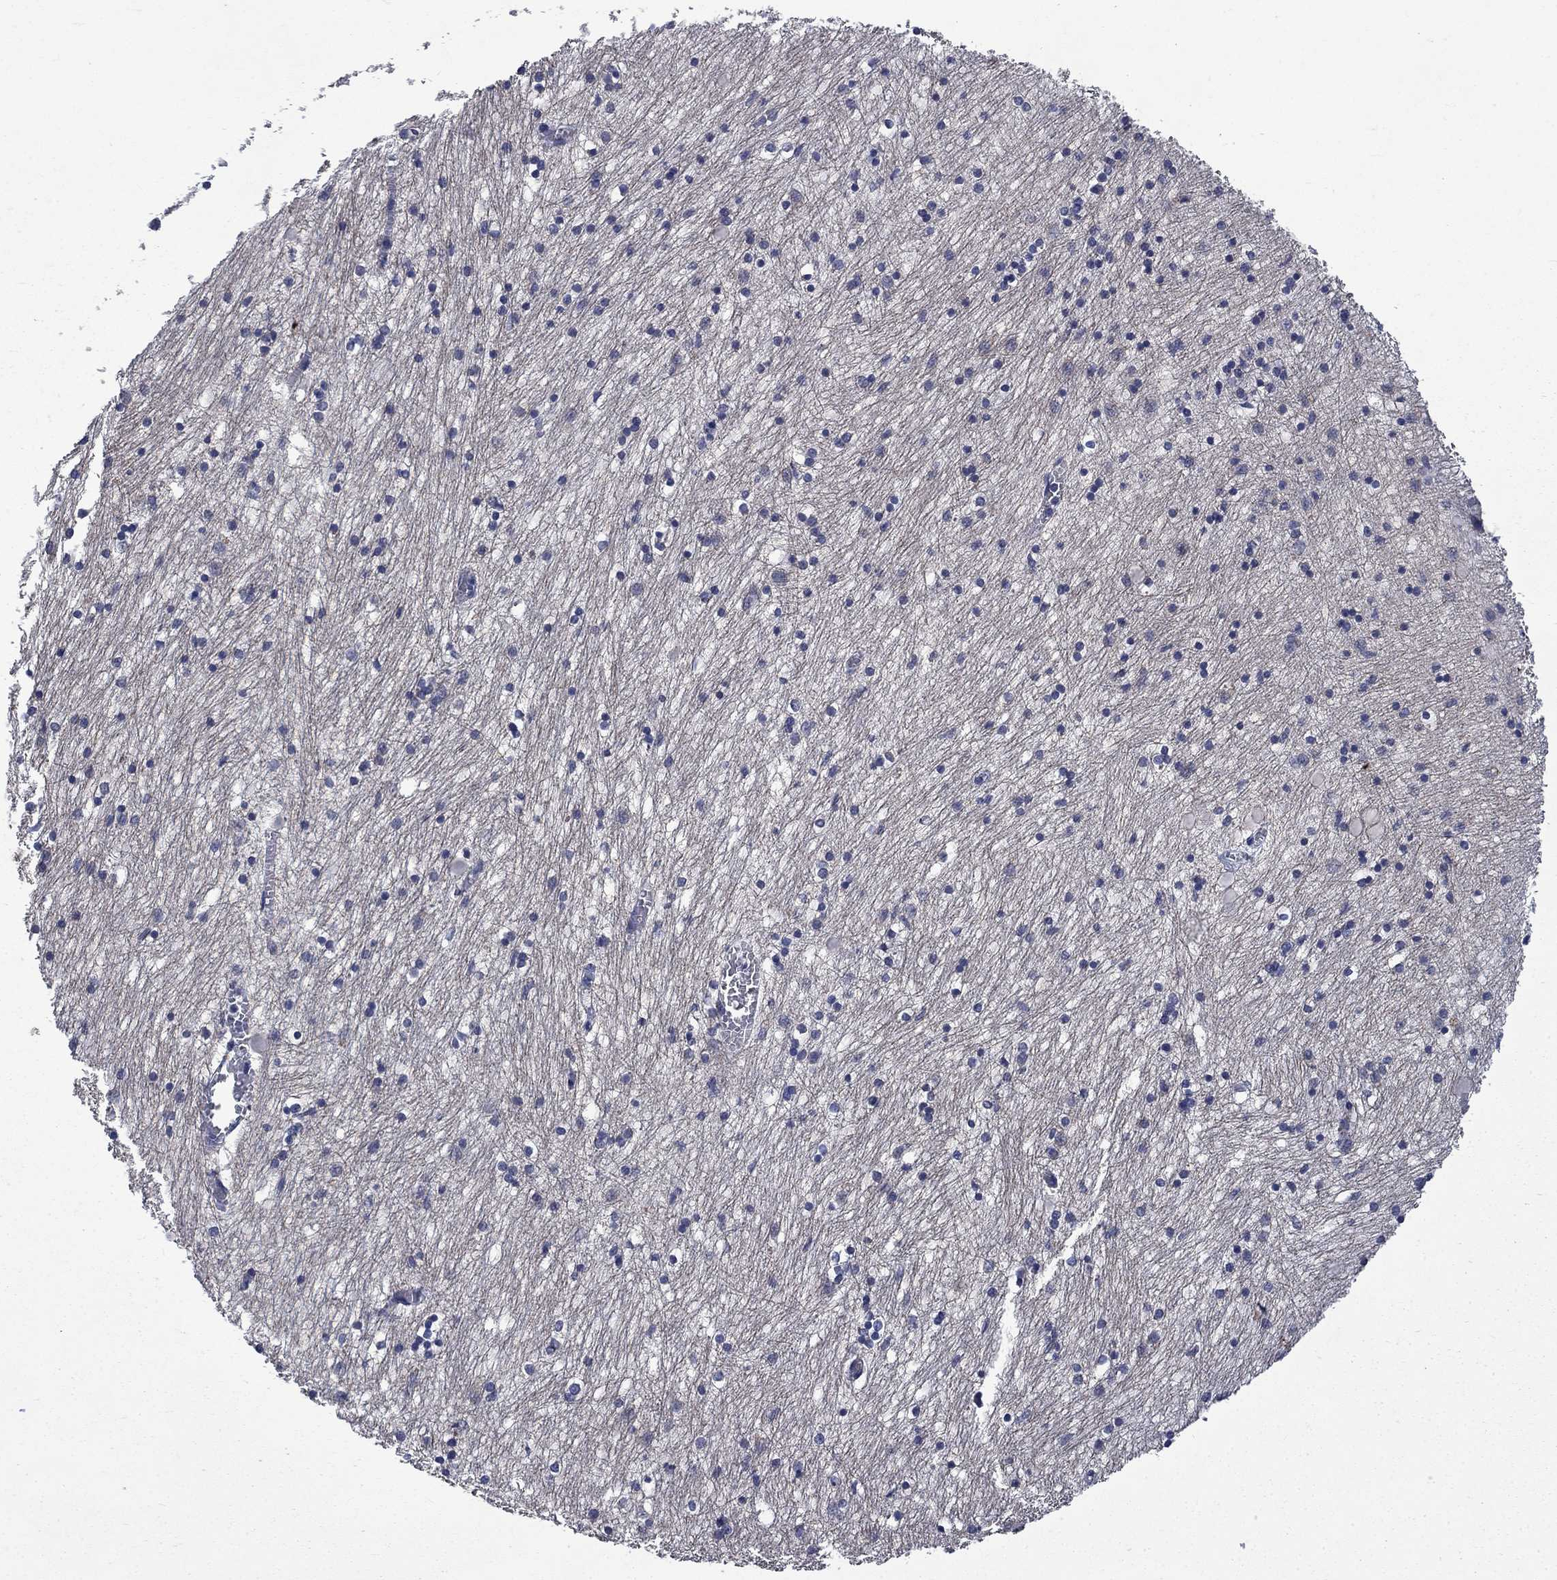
{"staining": {"intensity": "negative", "quantity": "none", "location": "none"}, "tissue": "hippocampus", "cell_type": "Glial cells", "image_type": "normal", "snomed": [{"axis": "morphology", "description": "Normal tissue, NOS"}, {"axis": "topography", "description": "Lateral ventricle wall"}, {"axis": "topography", "description": "Hippocampus"}], "caption": "This is an immunohistochemistry (IHC) photomicrograph of normal hippocampus. There is no expression in glial cells.", "gene": "HSPA12A", "patient": {"sex": "female", "age": 63}}